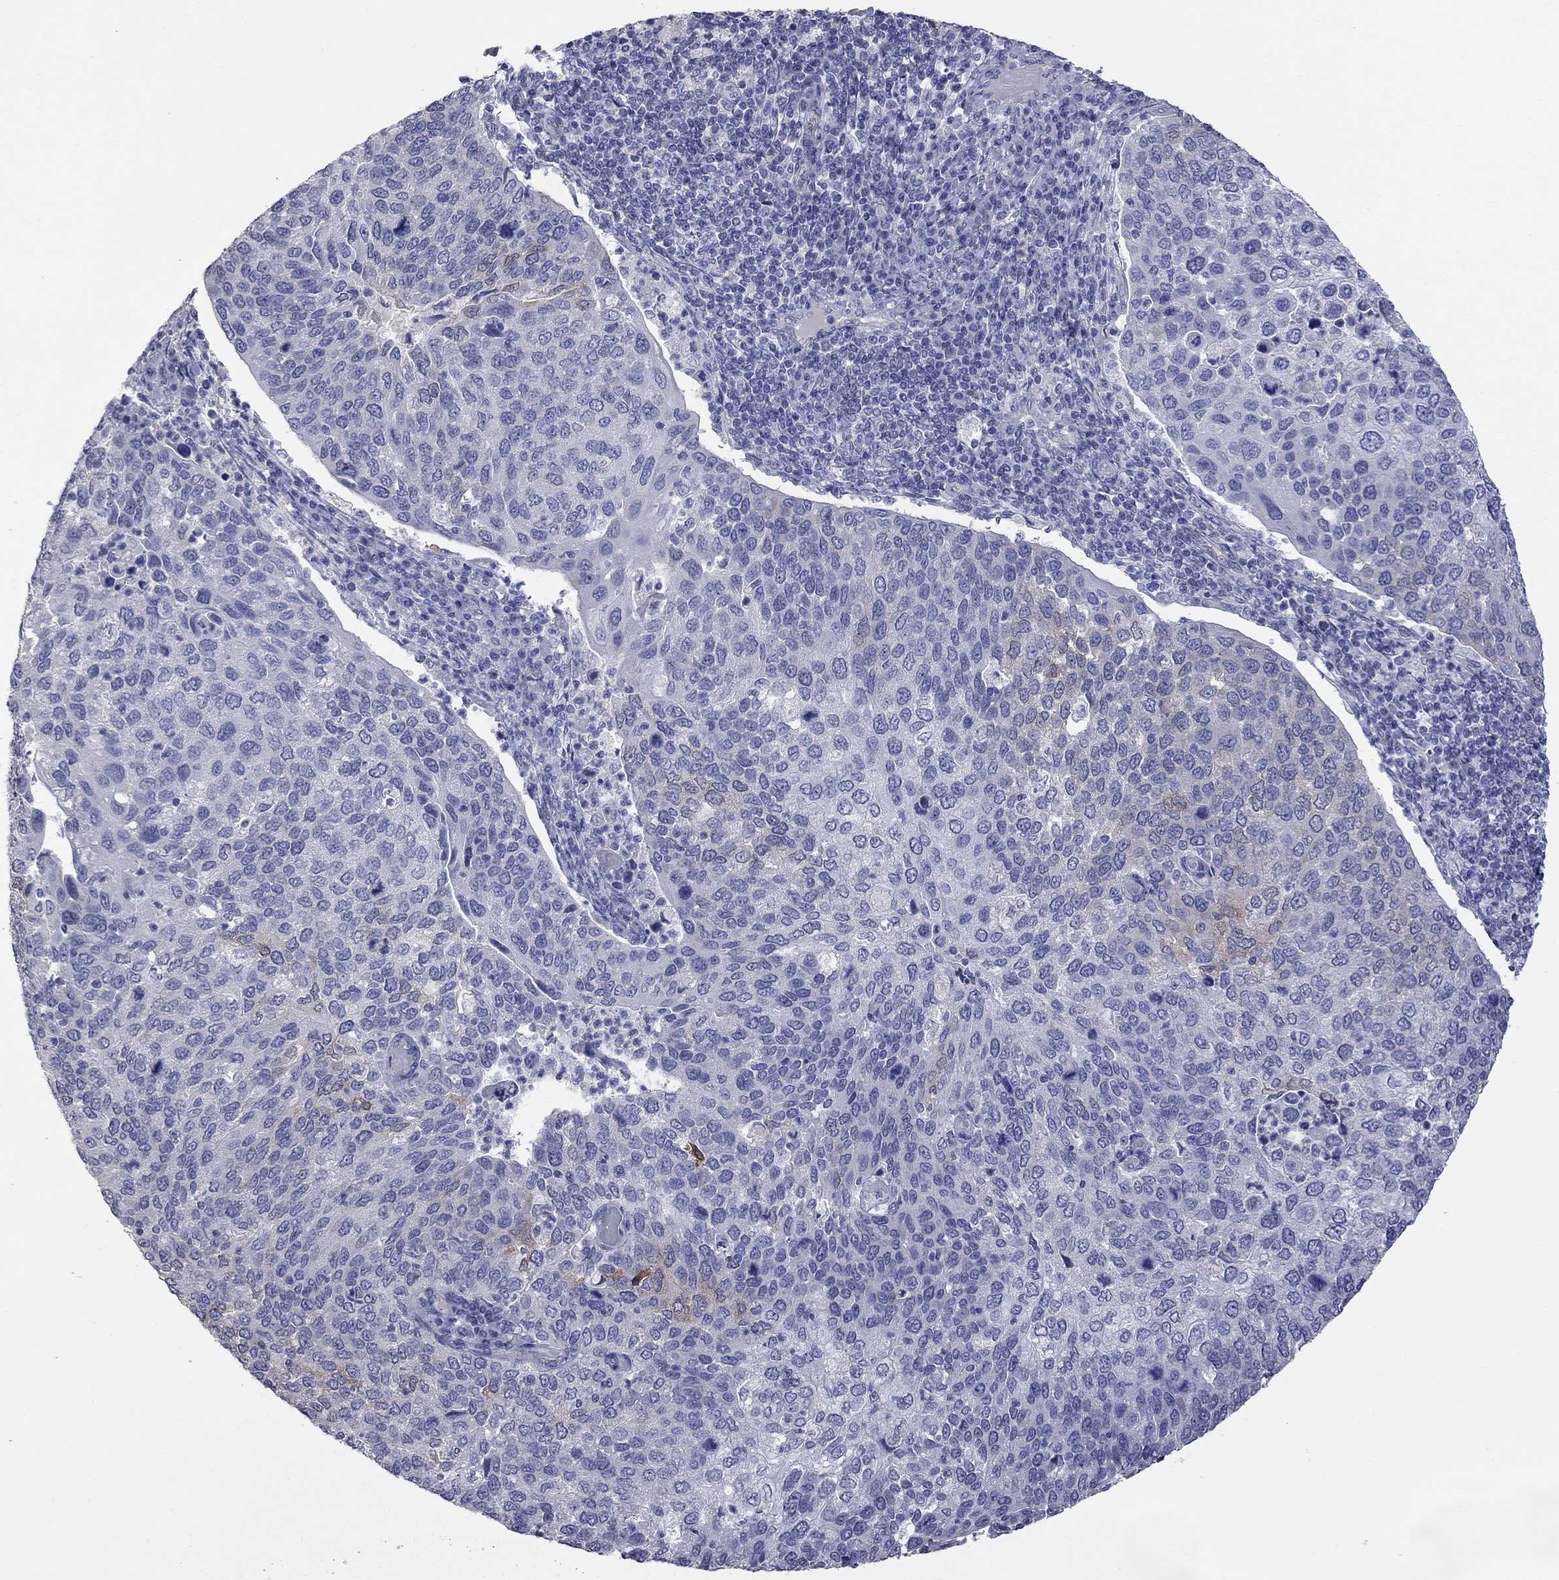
{"staining": {"intensity": "negative", "quantity": "none", "location": "none"}, "tissue": "cervical cancer", "cell_type": "Tumor cells", "image_type": "cancer", "snomed": [{"axis": "morphology", "description": "Squamous cell carcinoma, NOS"}, {"axis": "topography", "description": "Cervix"}], "caption": "Immunohistochemistry histopathology image of squamous cell carcinoma (cervical) stained for a protein (brown), which shows no staining in tumor cells.", "gene": "HYLS1", "patient": {"sex": "female", "age": 54}}